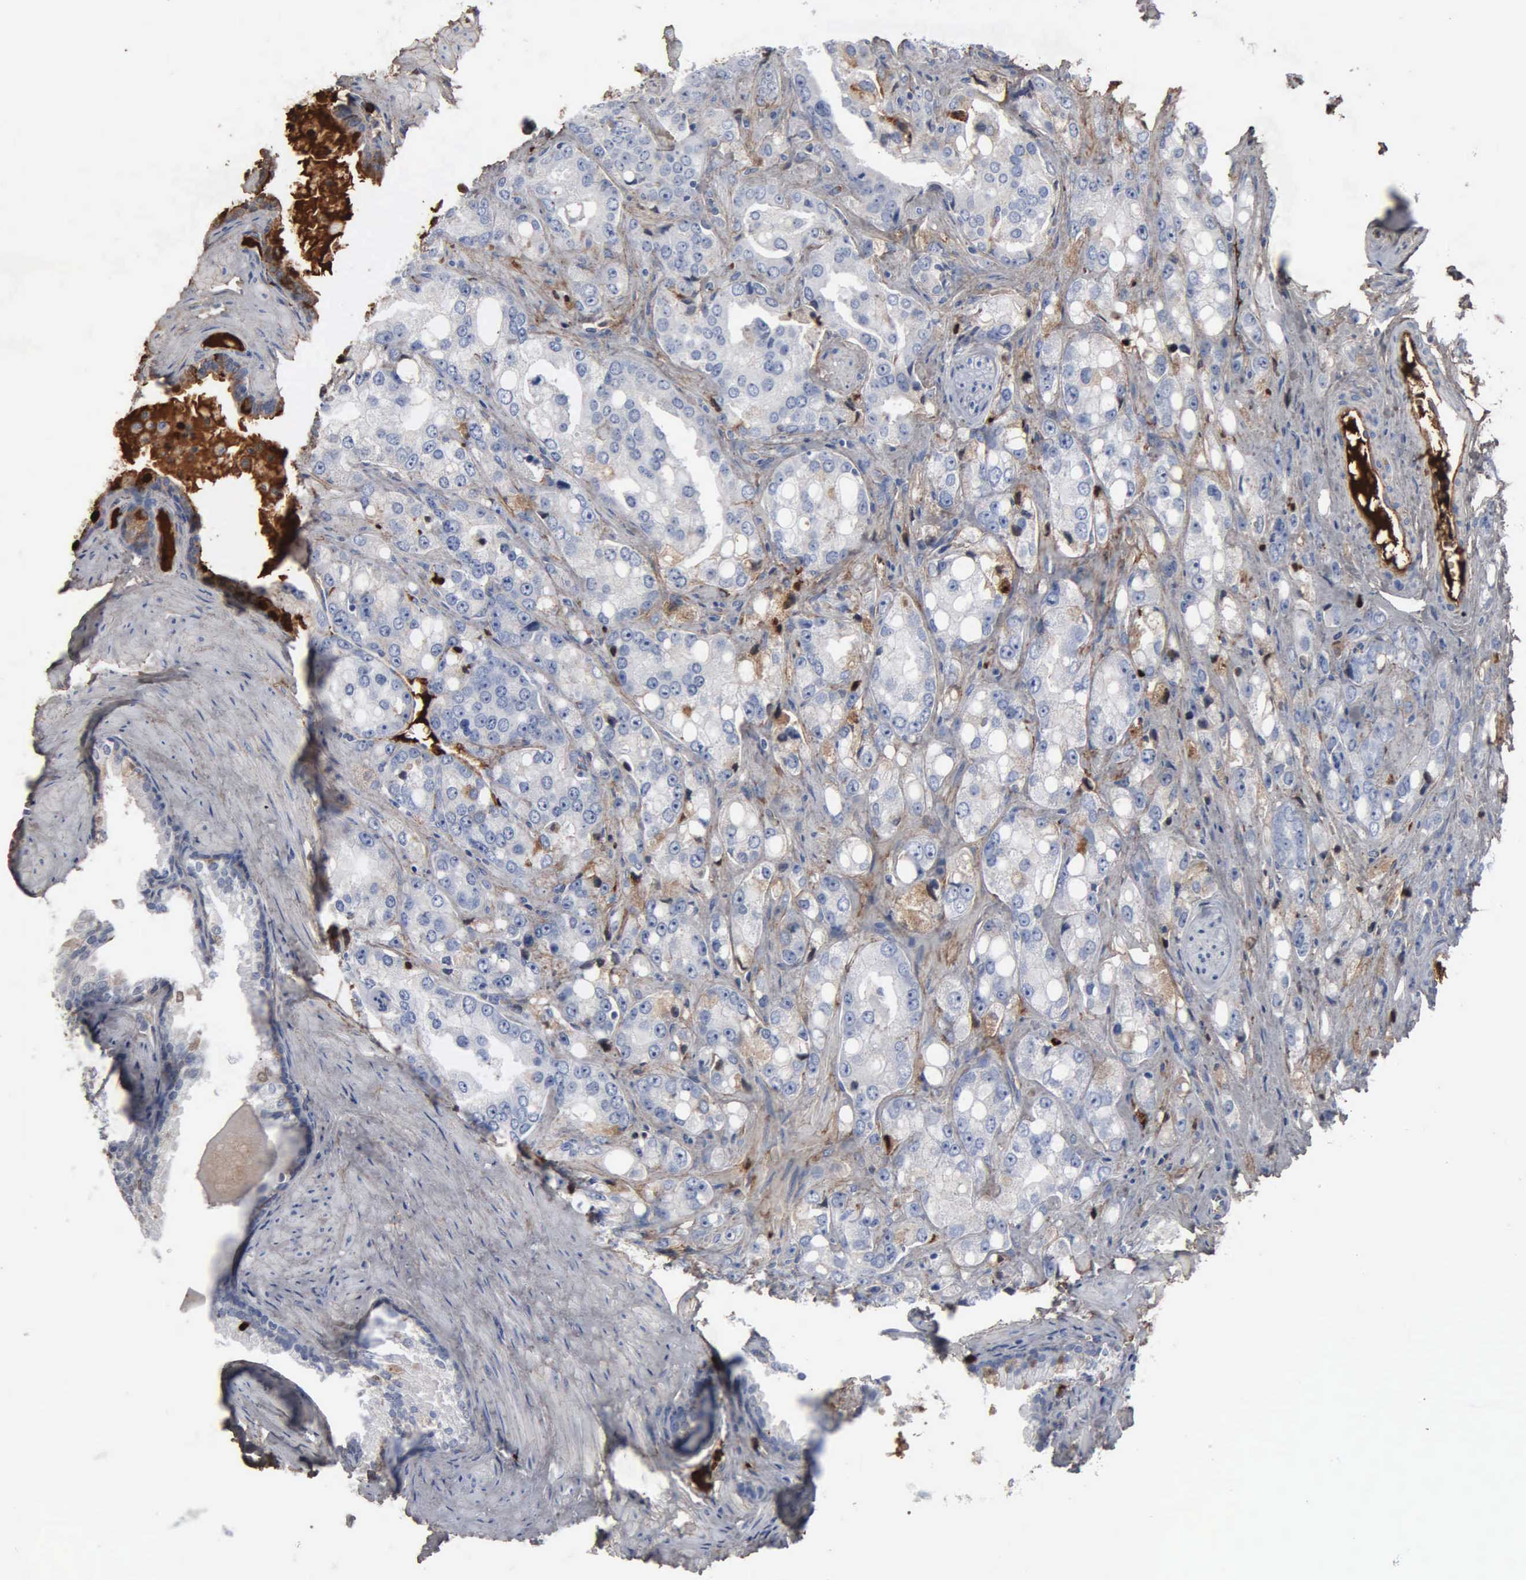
{"staining": {"intensity": "weak", "quantity": "25%-75%", "location": "cytoplasmic/membranous"}, "tissue": "prostate cancer", "cell_type": "Tumor cells", "image_type": "cancer", "snomed": [{"axis": "morphology", "description": "Adenocarcinoma, Medium grade"}, {"axis": "topography", "description": "Prostate"}], "caption": "Prostate cancer (adenocarcinoma (medium-grade)) tissue shows weak cytoplasmic/membranous staining in about 25%-75% of tumor cells", "gene": "FN1", "patient": {"sex": "male", "age": 60}}